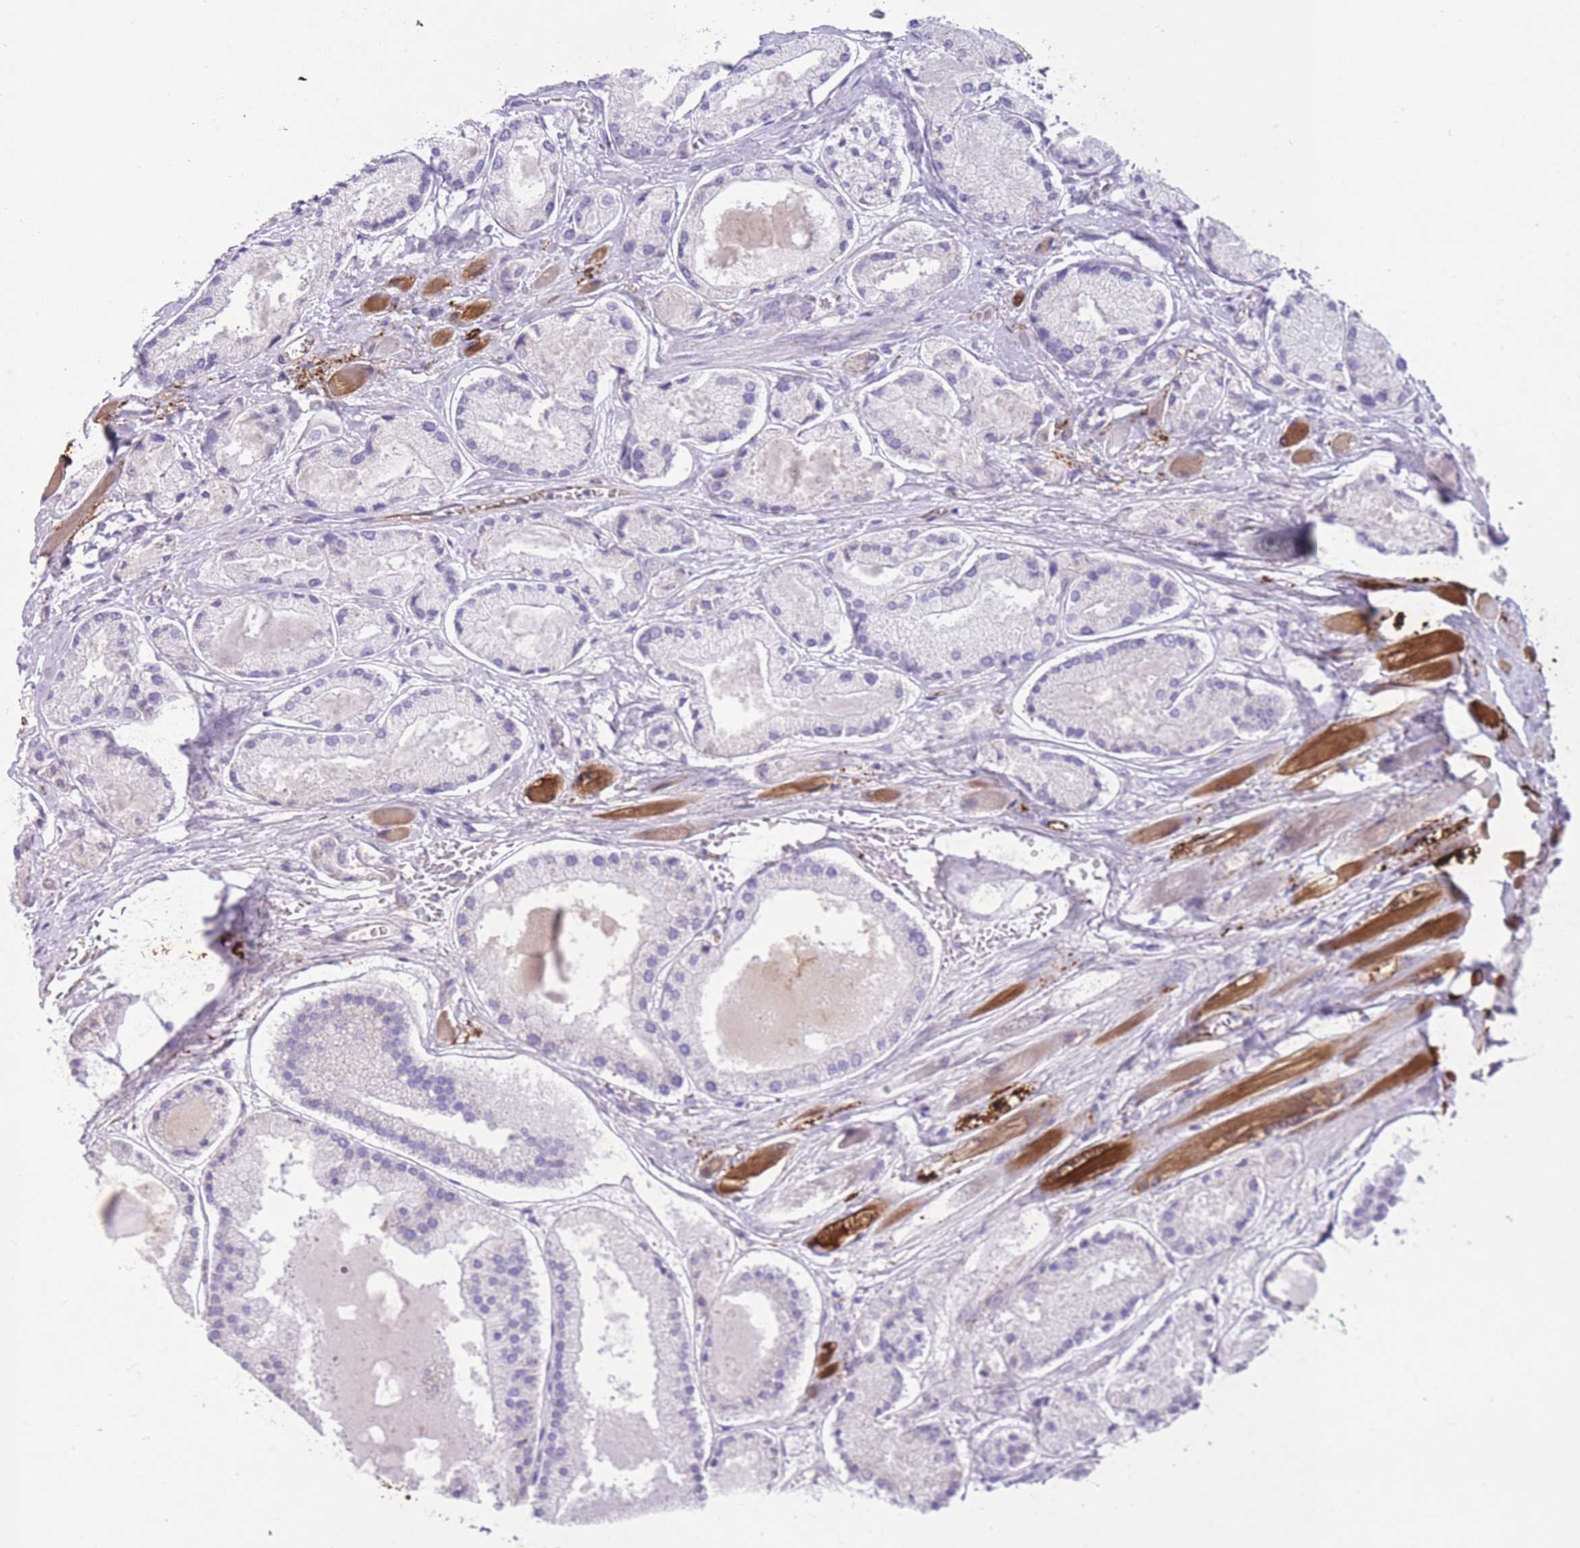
{"staining": {"intensity": "negative", "quantity": "none", "location": "none"}, "tissue": "prostate cancer", "cell_type": "Tumor cells", "image_type": "cancer", "snomed": [{"axis": "morphology", "description": "Adenocarcinoma, High grade"}, {"axis": "topography", "description": "Prostate"}], "caption": "Immunohistochemistry (IHC) image of prostate adenocarcinoma (high-grade) stained for a protein (brown), which reveals no positivity in tumor cells.", "gene": "PTCD1", "patient": {"sex": "male", "age": 67}}